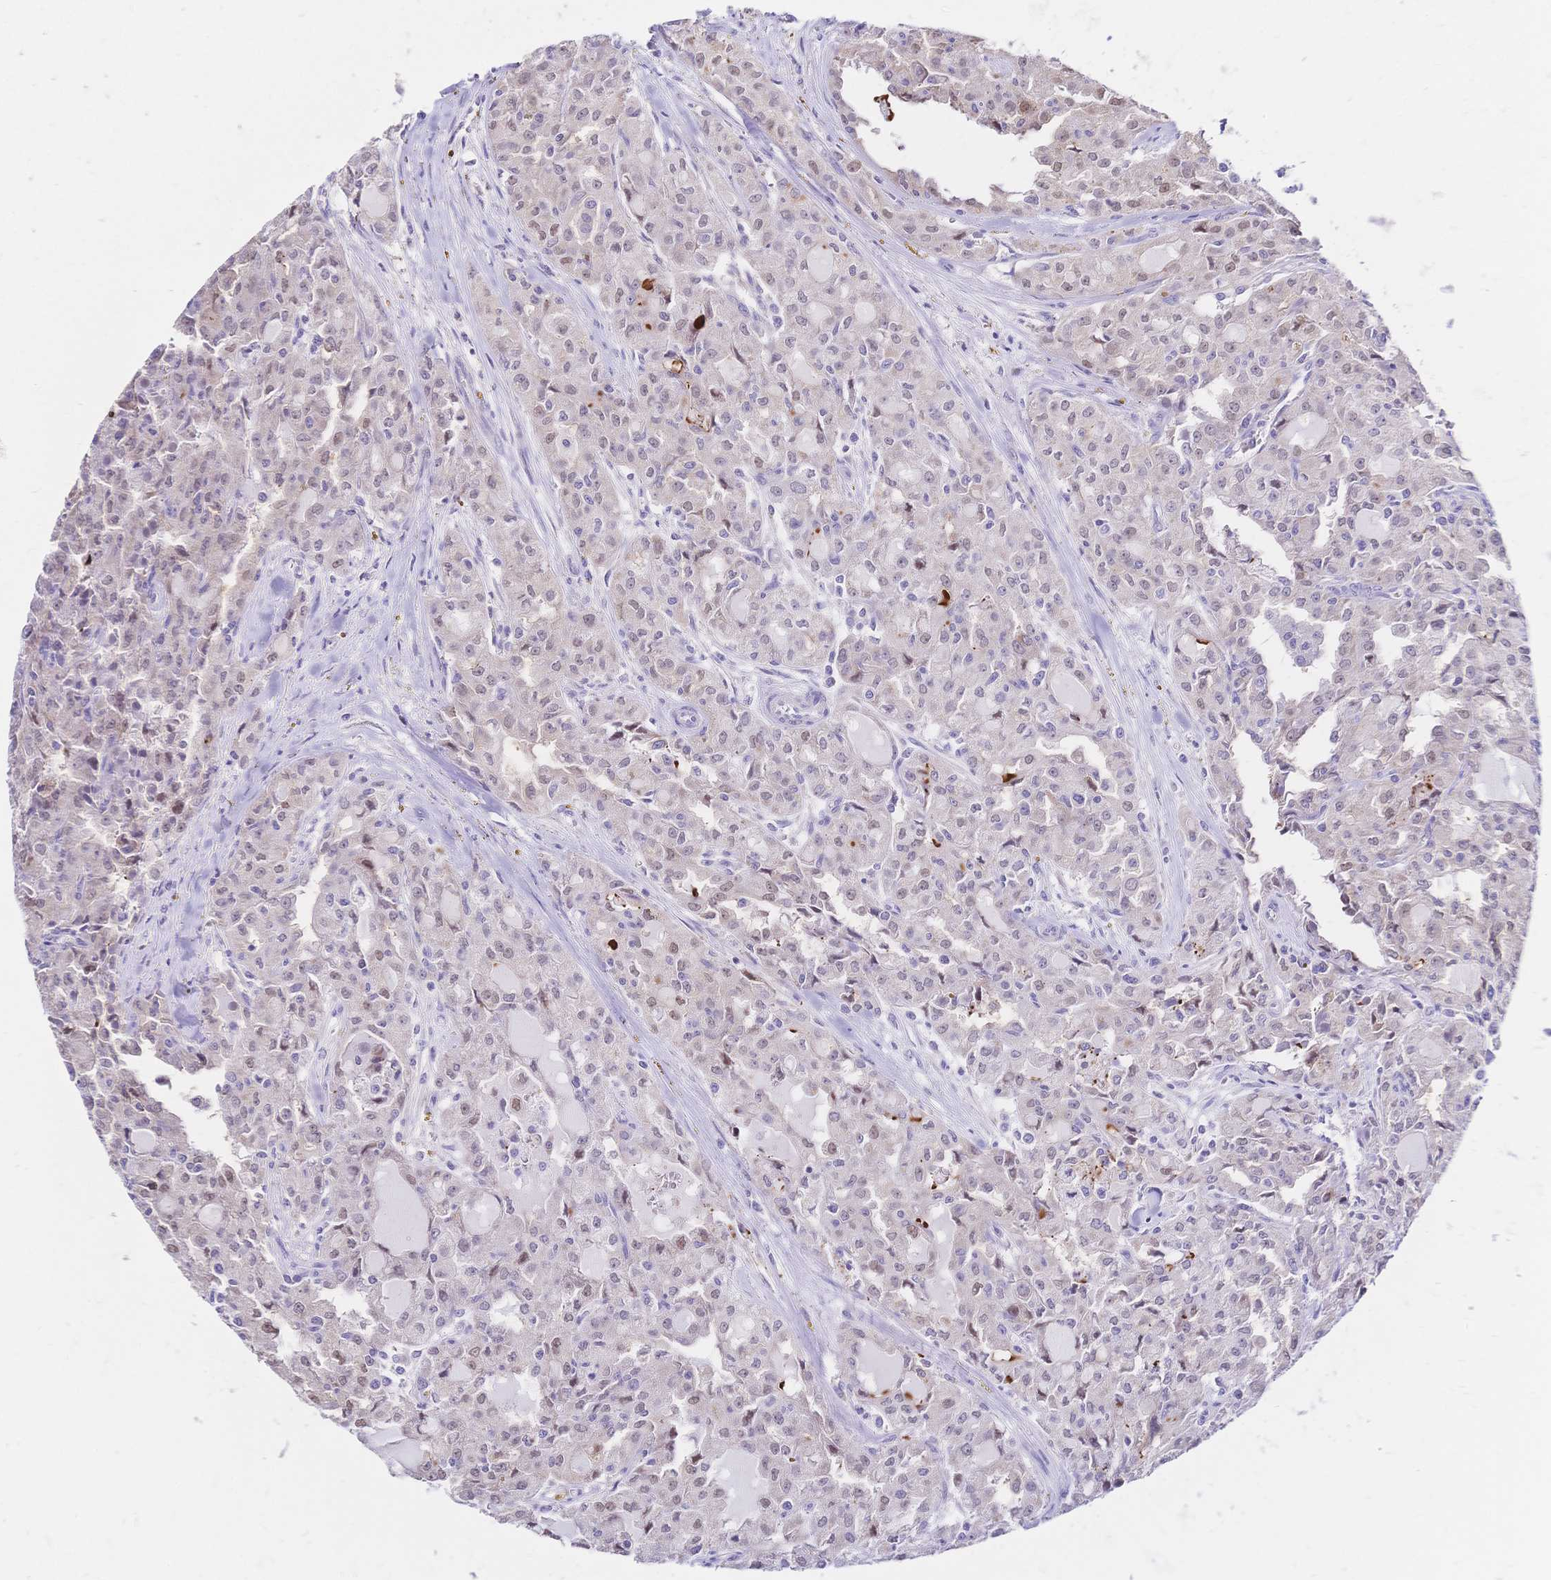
{"staining": {"intensity": "weak", "quantity": "25%-75%", "location": "nuclear"}, "tissue": "head and neck cancer", "cell_type": "Tumor cells", "image_type": "cancer", "snomed": [{"axis": "morphology", "description": "Adenocarcinoma, NOS"}, {"axis": "topography", "description": "Head-Neck"}], "caption": "Human head and neck cancer stained for a protein (brown) reveals weak nuclear positive staining in about 25%-75% of tumor cells.", "gene": "CLEC18B", "patient": {"sex": "male", "age": 64}}